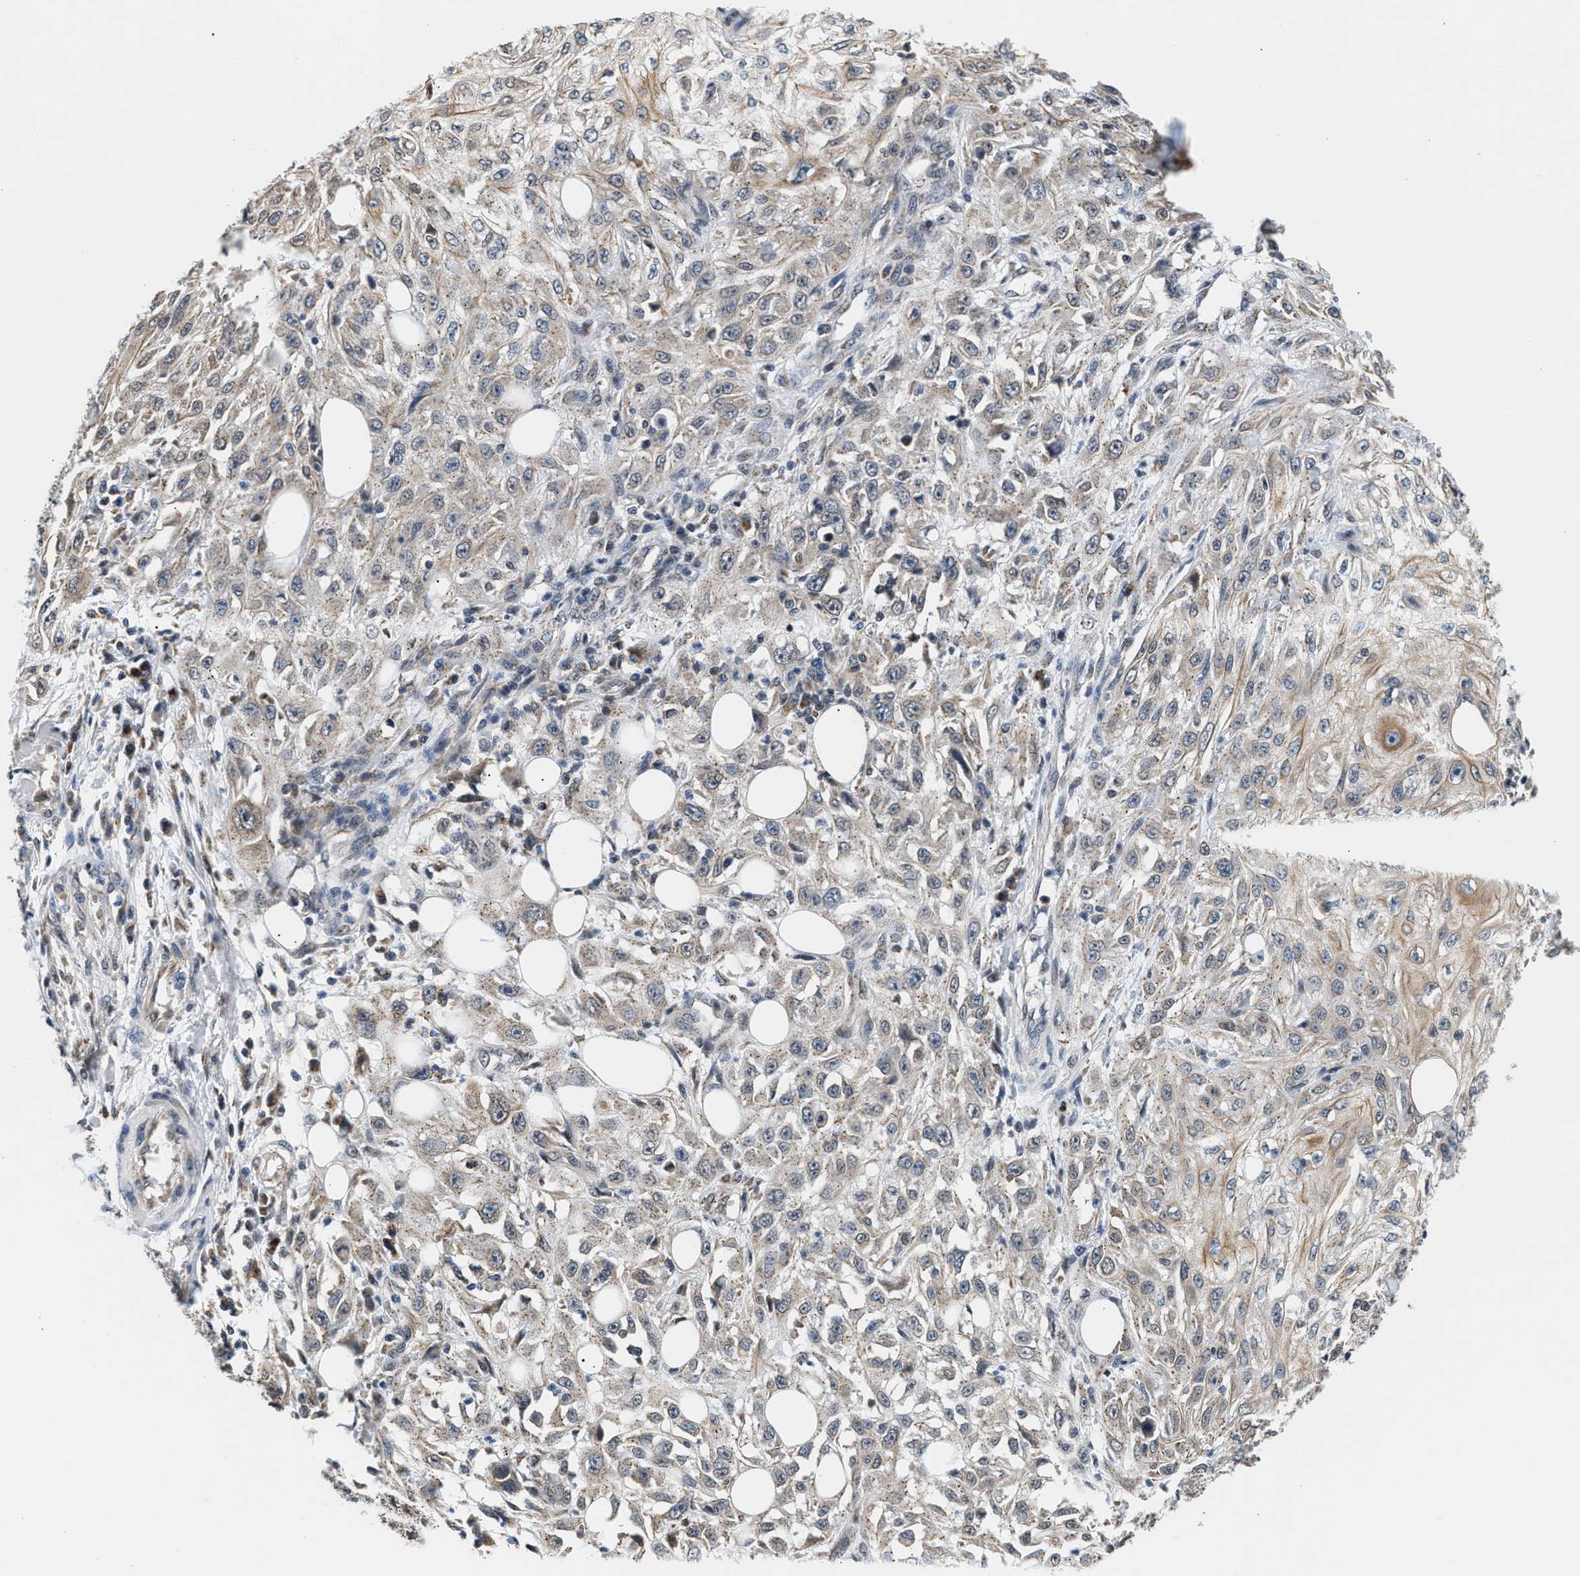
{"staining": {"intensity": "weak", "quantity": "<25%", "location": "cytoplasmic/membranous"}, "tissue": "skin cancer", "cell_type": "Tumor cells", "image_type": "cancer", "snomed": [{"axis": "morphology", "description": "Squamous cell carcinoma, NOS"}, {"axis": "topography", "description": "Skin"}], "caption": "Tumor cells are negative for protein expression in human skin squamous cell carcinoma. (Immunohistochemistry, brightfield microscopy, high magnification).", "gene": "KCNMB2", "patient": {"sex": "male", "age": 75}}